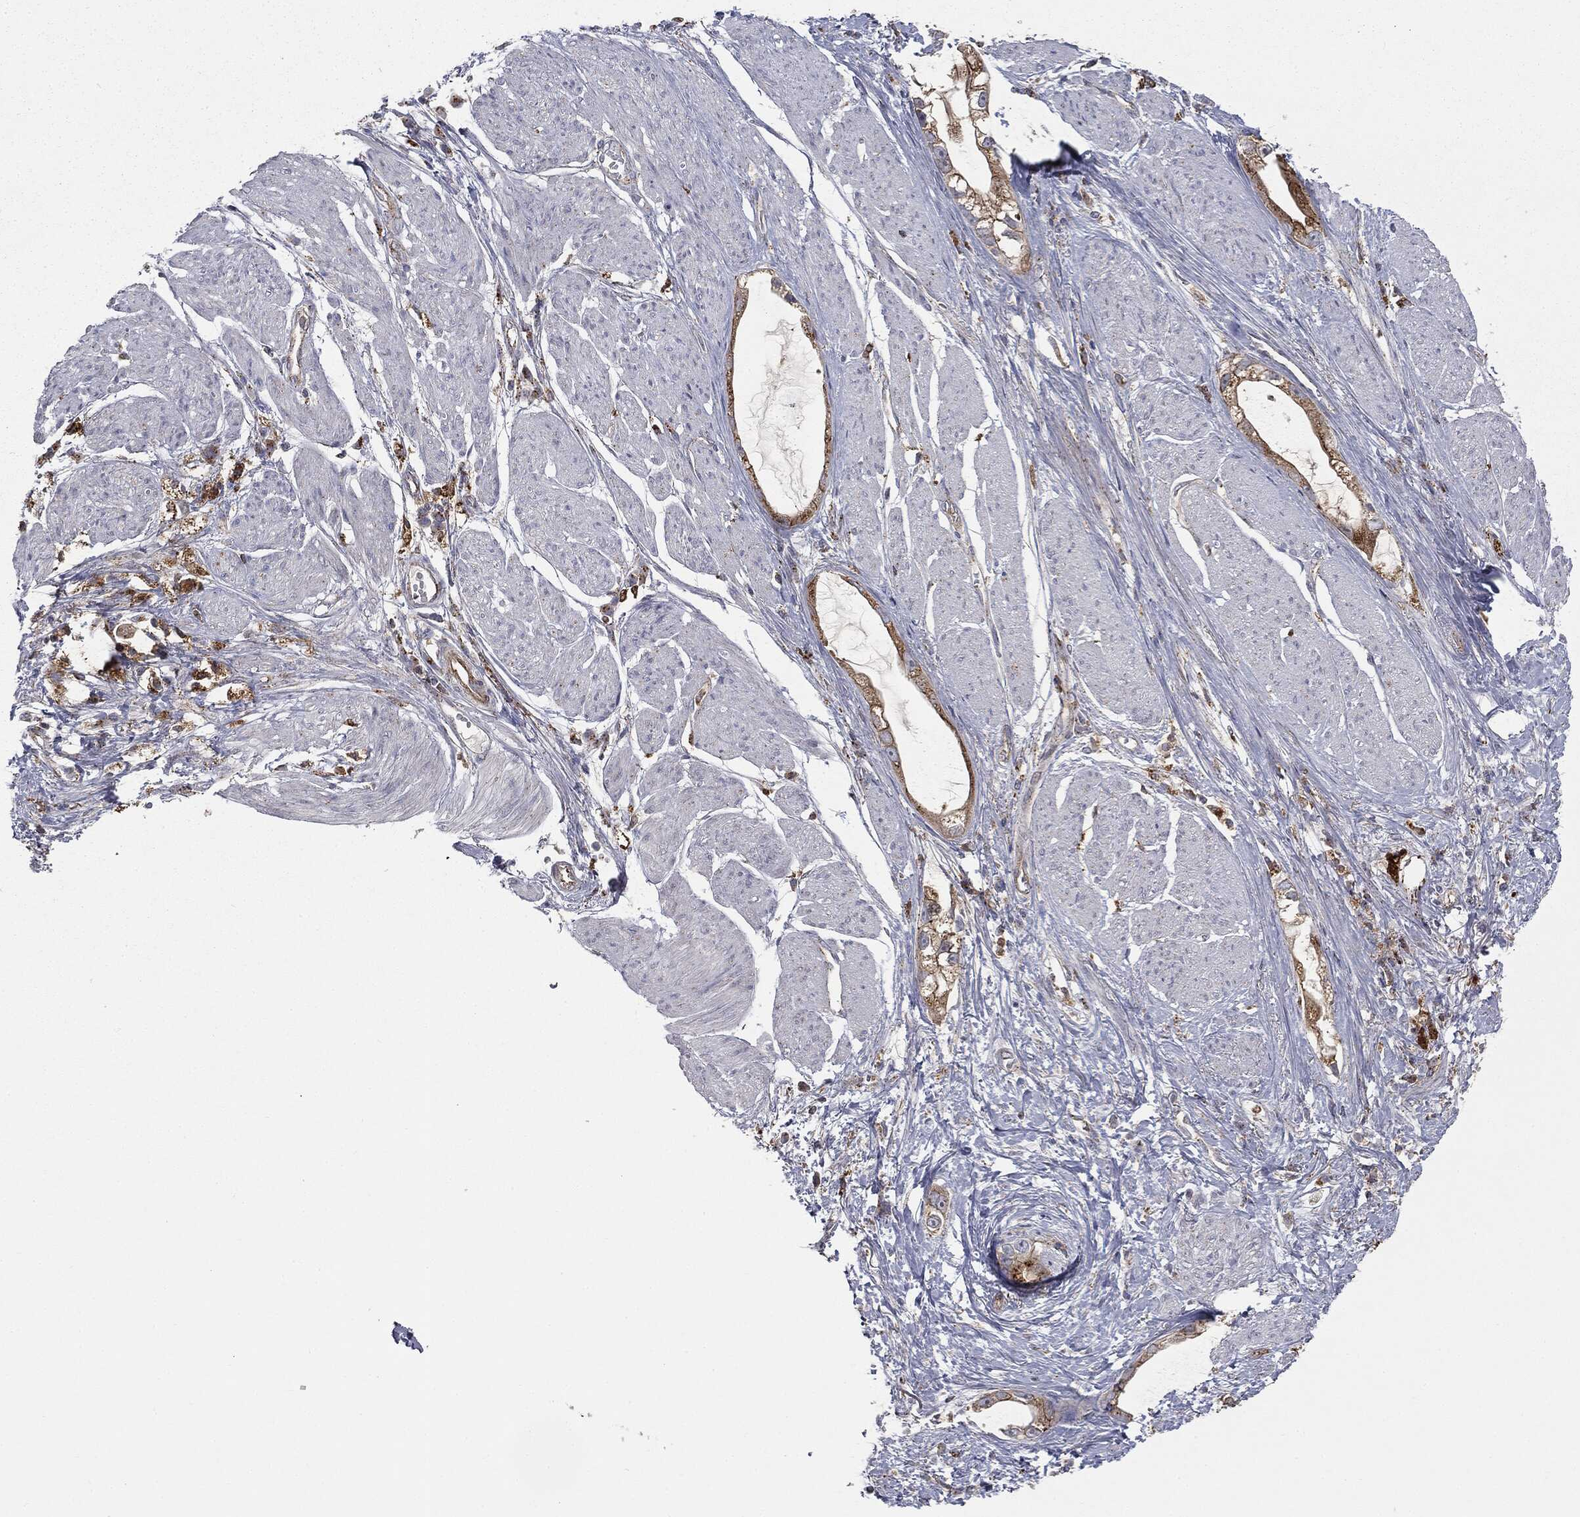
{"staining": {"intensity": "strong", "quantity": ">75%", "location": "cytoplasmic/membranous"}, "tissue": "stomach cancer", "cell_type": "Tumor cells", "image_type": "cancer", "snomed": [{"axis": "morphology", "description": "Adenocarcinoma, NOS"}, {"axis": "topography", "description": "Stomach"}], "caption": "High-power microscopy captured an immunohistochemistry (IHC) photomicrograph of stomach adenocarcinoma, revealing strong cytoplasmic/membranous expression in about >75% of tumor cells.", "gene": "CTSA", "patient": {"sex": "male", "age": 55}}